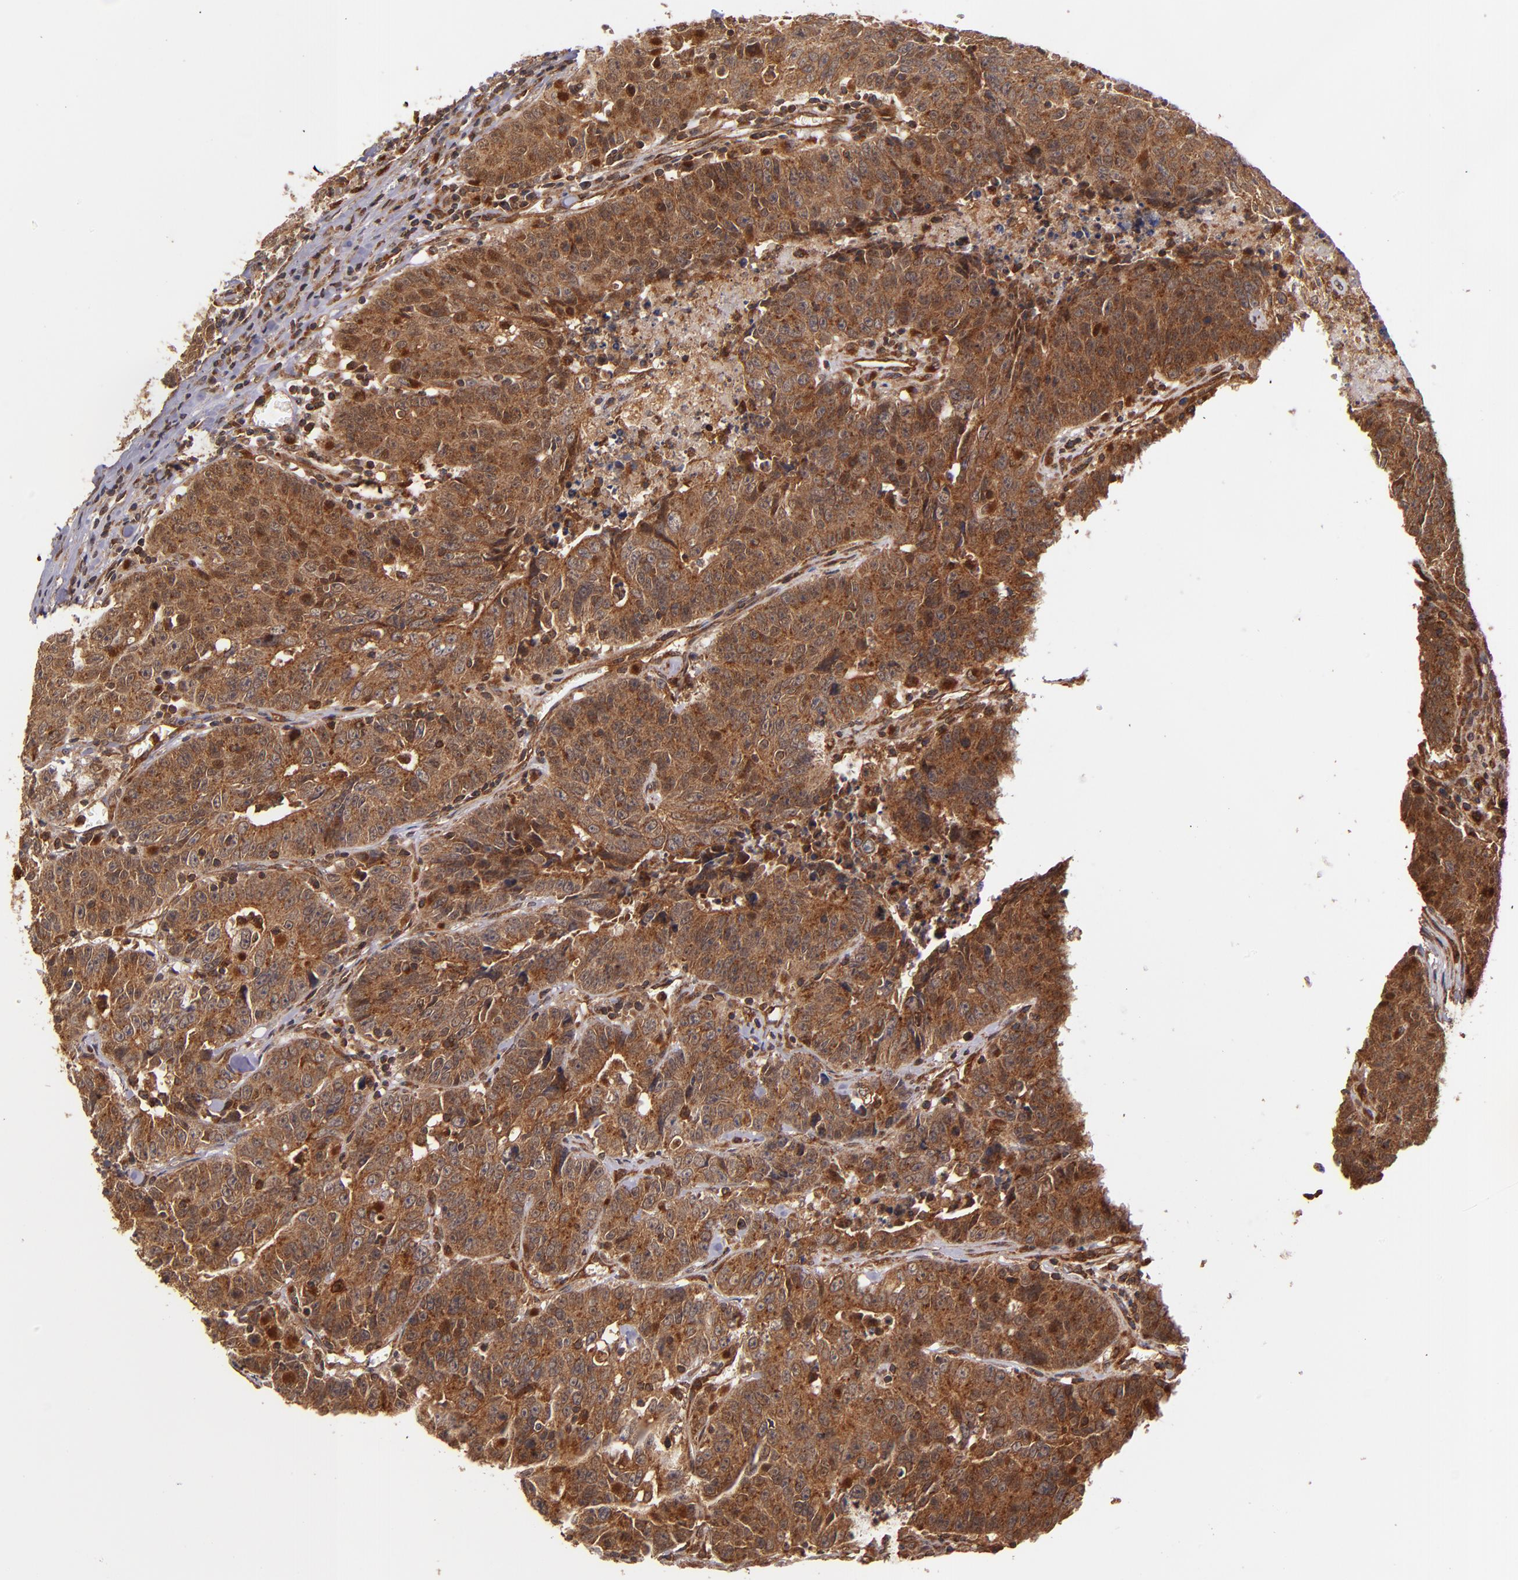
{"staining": {"intensity": "strong", "quantity": ">75%", "location": "cytoplasmic/membranous"}, "tissue": "colorectal cancer", "cell_type": "Tumor cells", "image_type": "cancer", "snomed": [{"axis": "morphology", "description": "Adenocarcinoma, NOS"}, {"axis": "topography", "description": "Colon"}], "caption": "Tumor cells display high levels of strong cytoplasmic/membranous positivity in about >75% of cells in colorectal adenocarcinoma.", "gene": "STX8", "patient": {"sex": "female", "age": 53}}